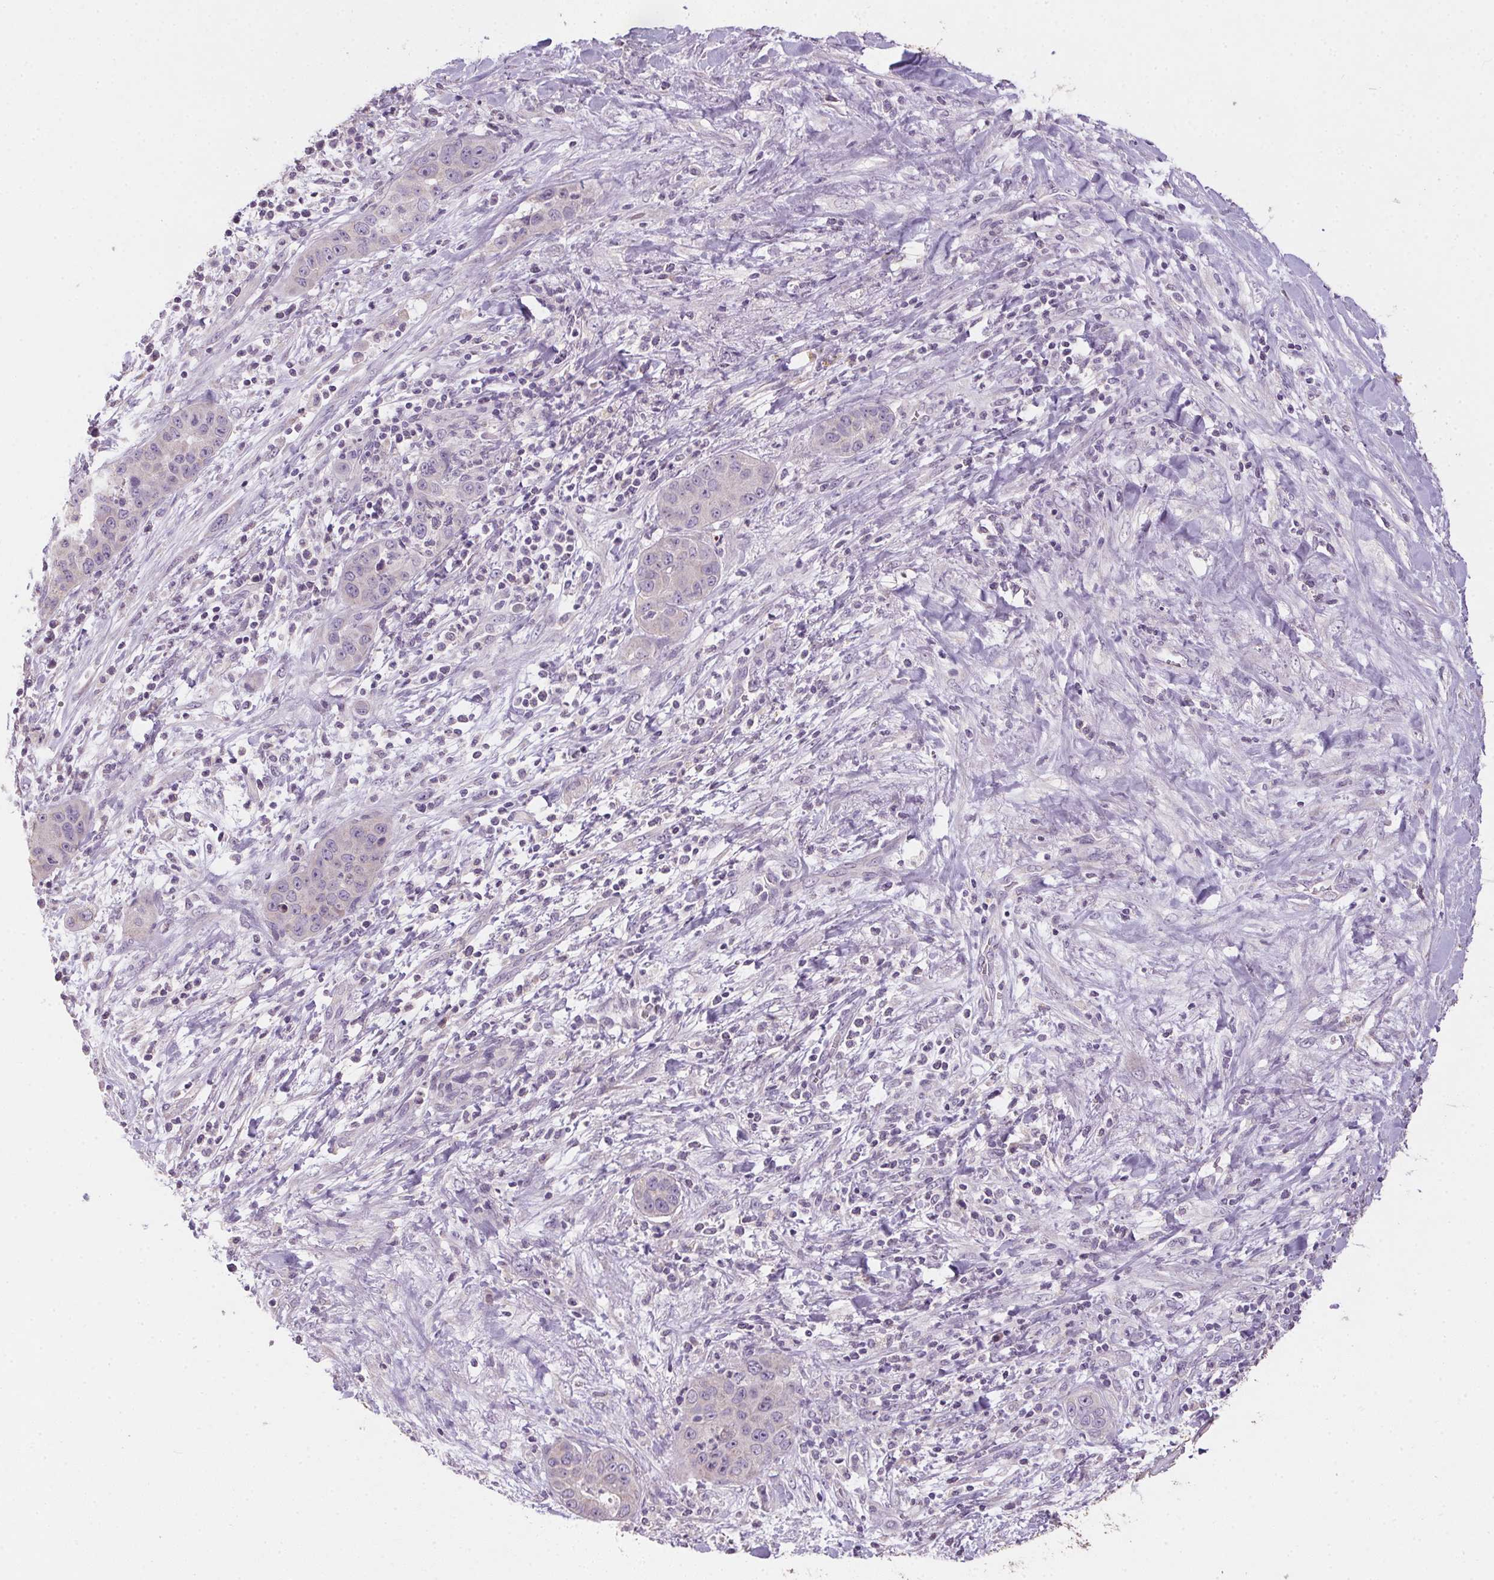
{"staining": {"intensity": "negative", "quantity": "none", "location": "none"}, "tissue": "liver cancer", "cell_type": "Tumor cells", "image_type": "cancer", "snomed": [{"axis": "morphology", "description": "Cholangiocarcinoma"}, {"axis": "topography", "description": "Liver"}], "caption": "DAB (3,3'-diaminobenzidine) immunohistochemical staining of liver cancer (cholangiocarcinoma) reveals no significant staining in tumor cells.", "gene": "SPACA9", "patient": {"sex": "female", "age": 52}}